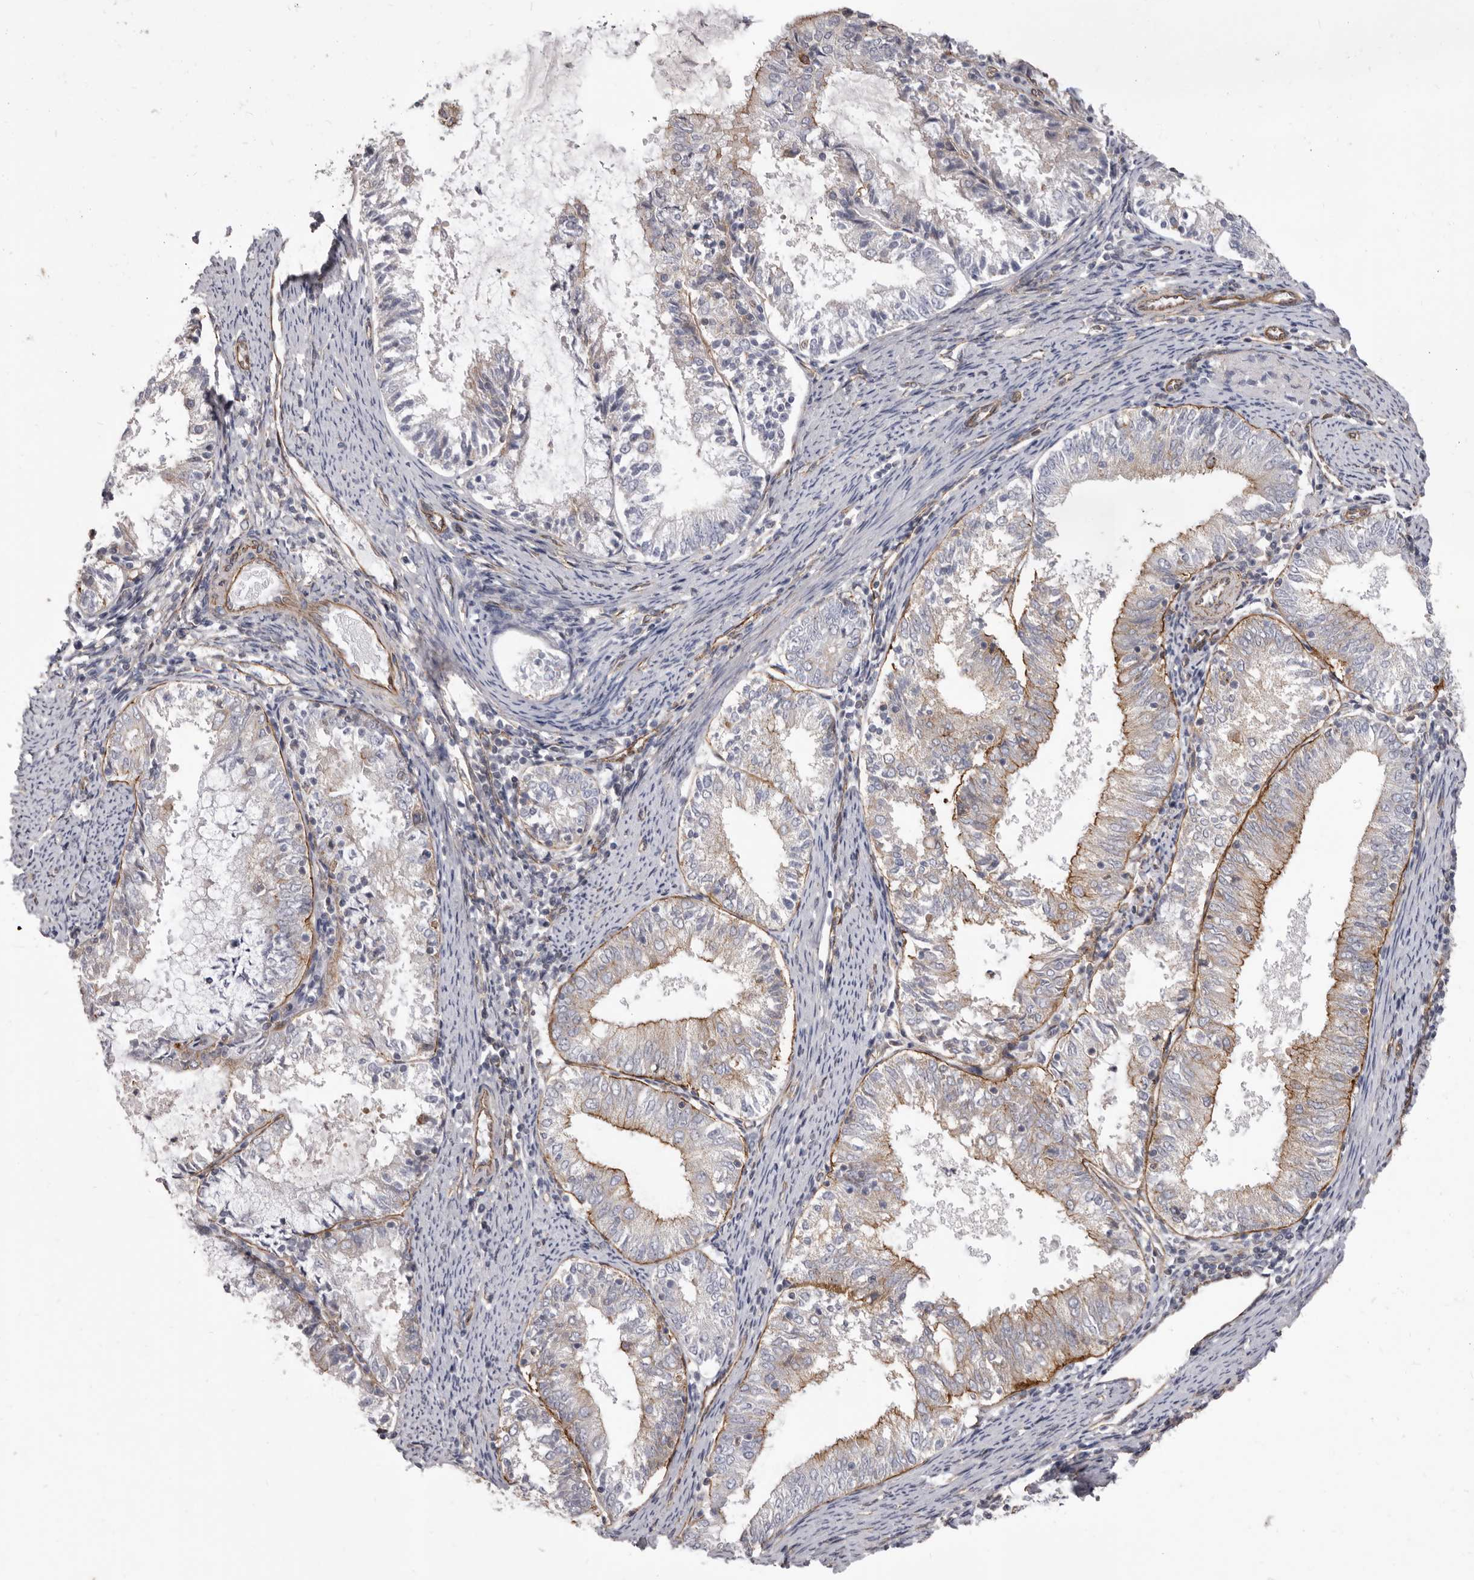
{"staining": {"intensity": "moderate", "quantity": "25%-75%", "location": "cytoplasmic/membranous"}, "tissue": "endometrial cancer", "cell_type": "Tumor cells", "image_type": "cancer", "snomed": [{"axis": "morphology", "description": "Adenocarcinoma, NOS"}, {"axis": "topography", "description": "Endometrium"}], "caption": "Immunohistochemical staining of human endometrial cancer demonstrates medium levels of moderate cytoplasmic/membranous protein staining in approximately 25%-75% of tumor cells. Immunohistochemistry stains the protein in brown and the nuclei are stained blue.", "gene": "P2RX6", "patient": {"sex": "female", "age": 57}}